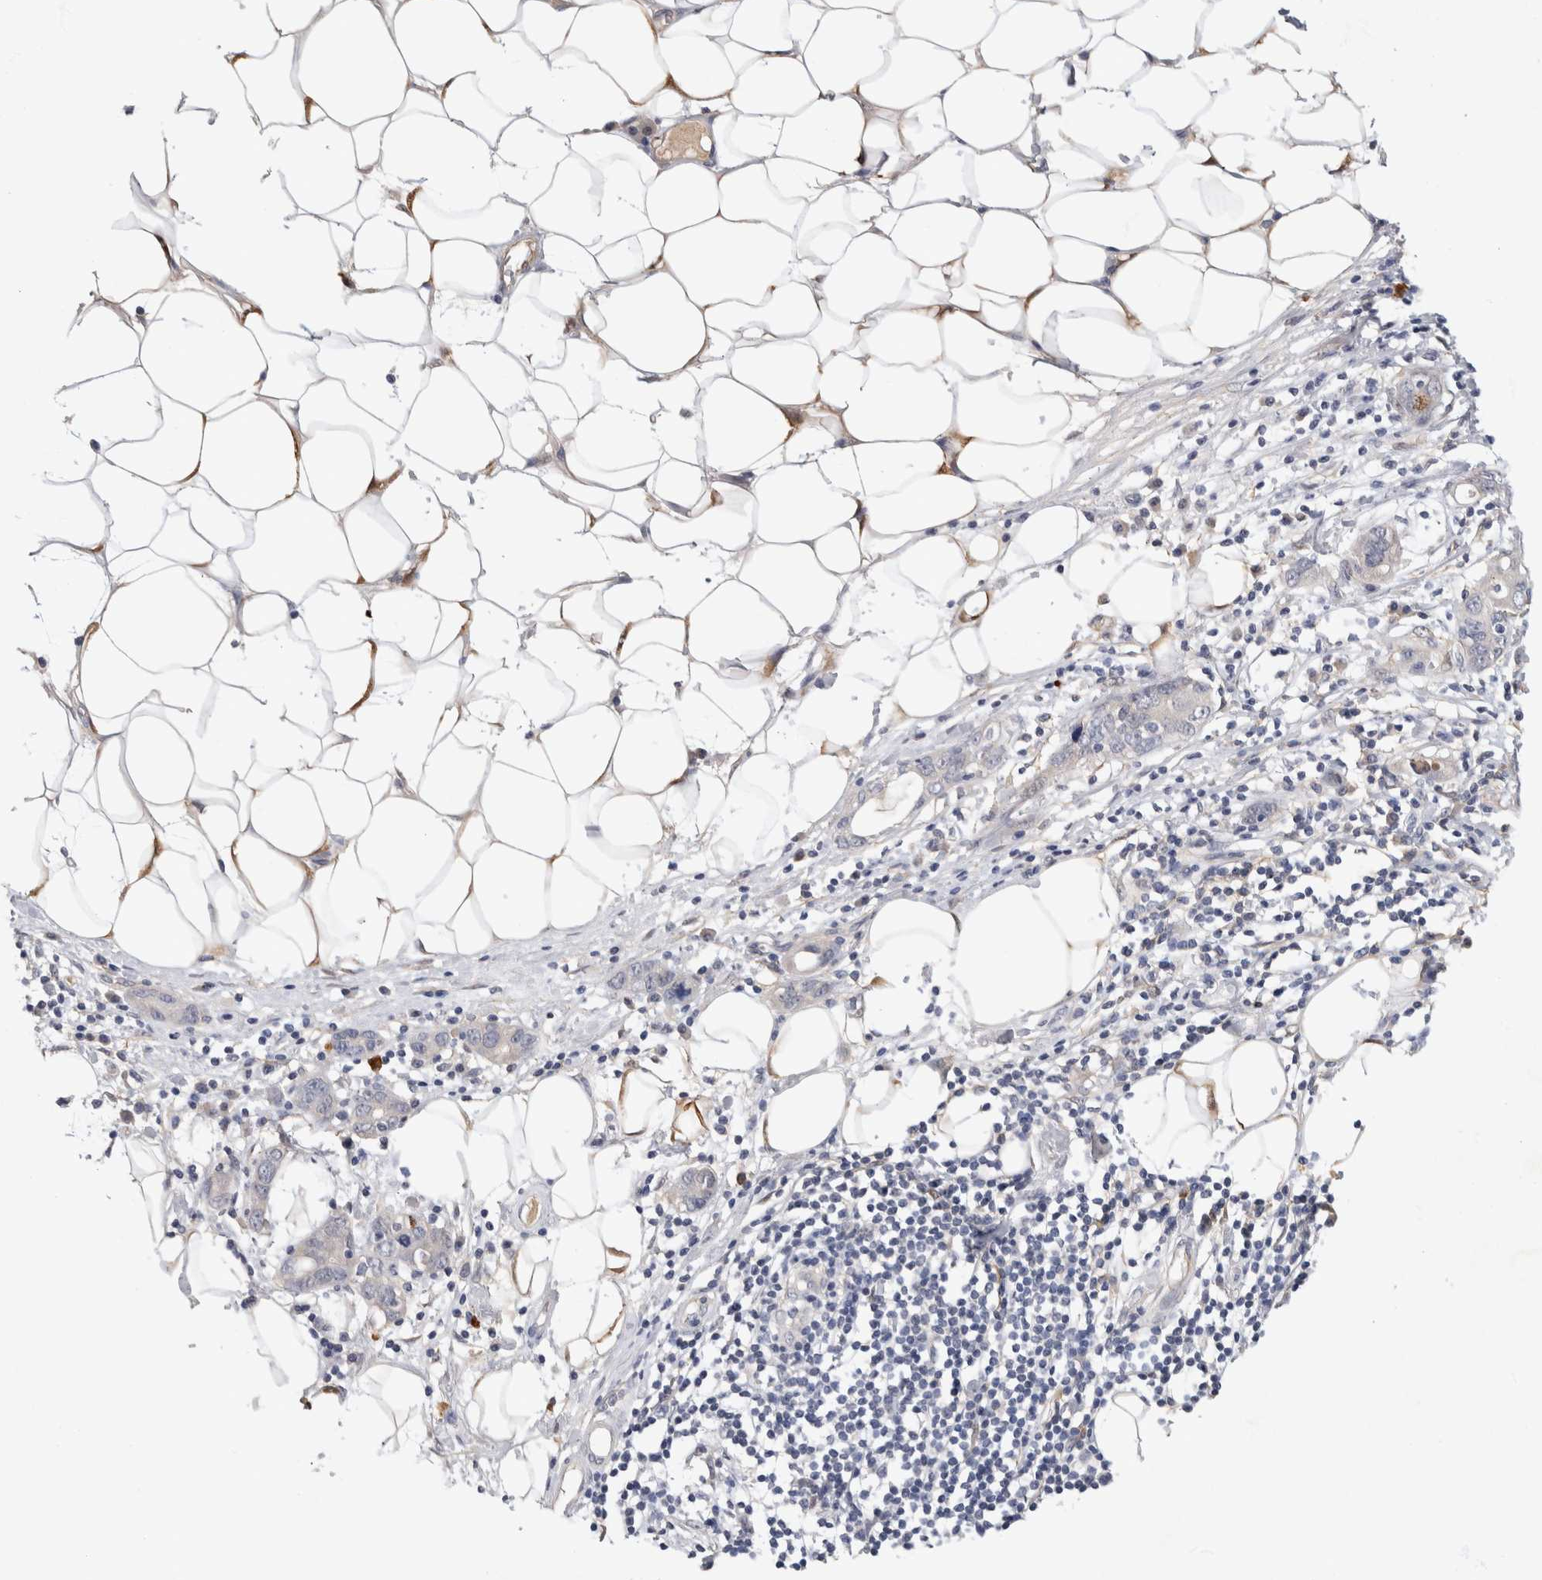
{"staining": {"intensity": "negative", "quantity": "none", "location": "none"}, "tissue": "stomach cancer", "cell_type": "Tumor cells", "image_type": "cancer", "snomed": [{"axis": "morphology", "description": "Adenocarcinoma, NOS"}, {"axis": "topography", "description": "Stomach, lower"}], "caption": "Stomach adenocarcinoma was stained to show a protein in brown. There is no significant staining in tumor cells.", "gene": "PGM1", "patient": {"sex": "female", "age": 93}}